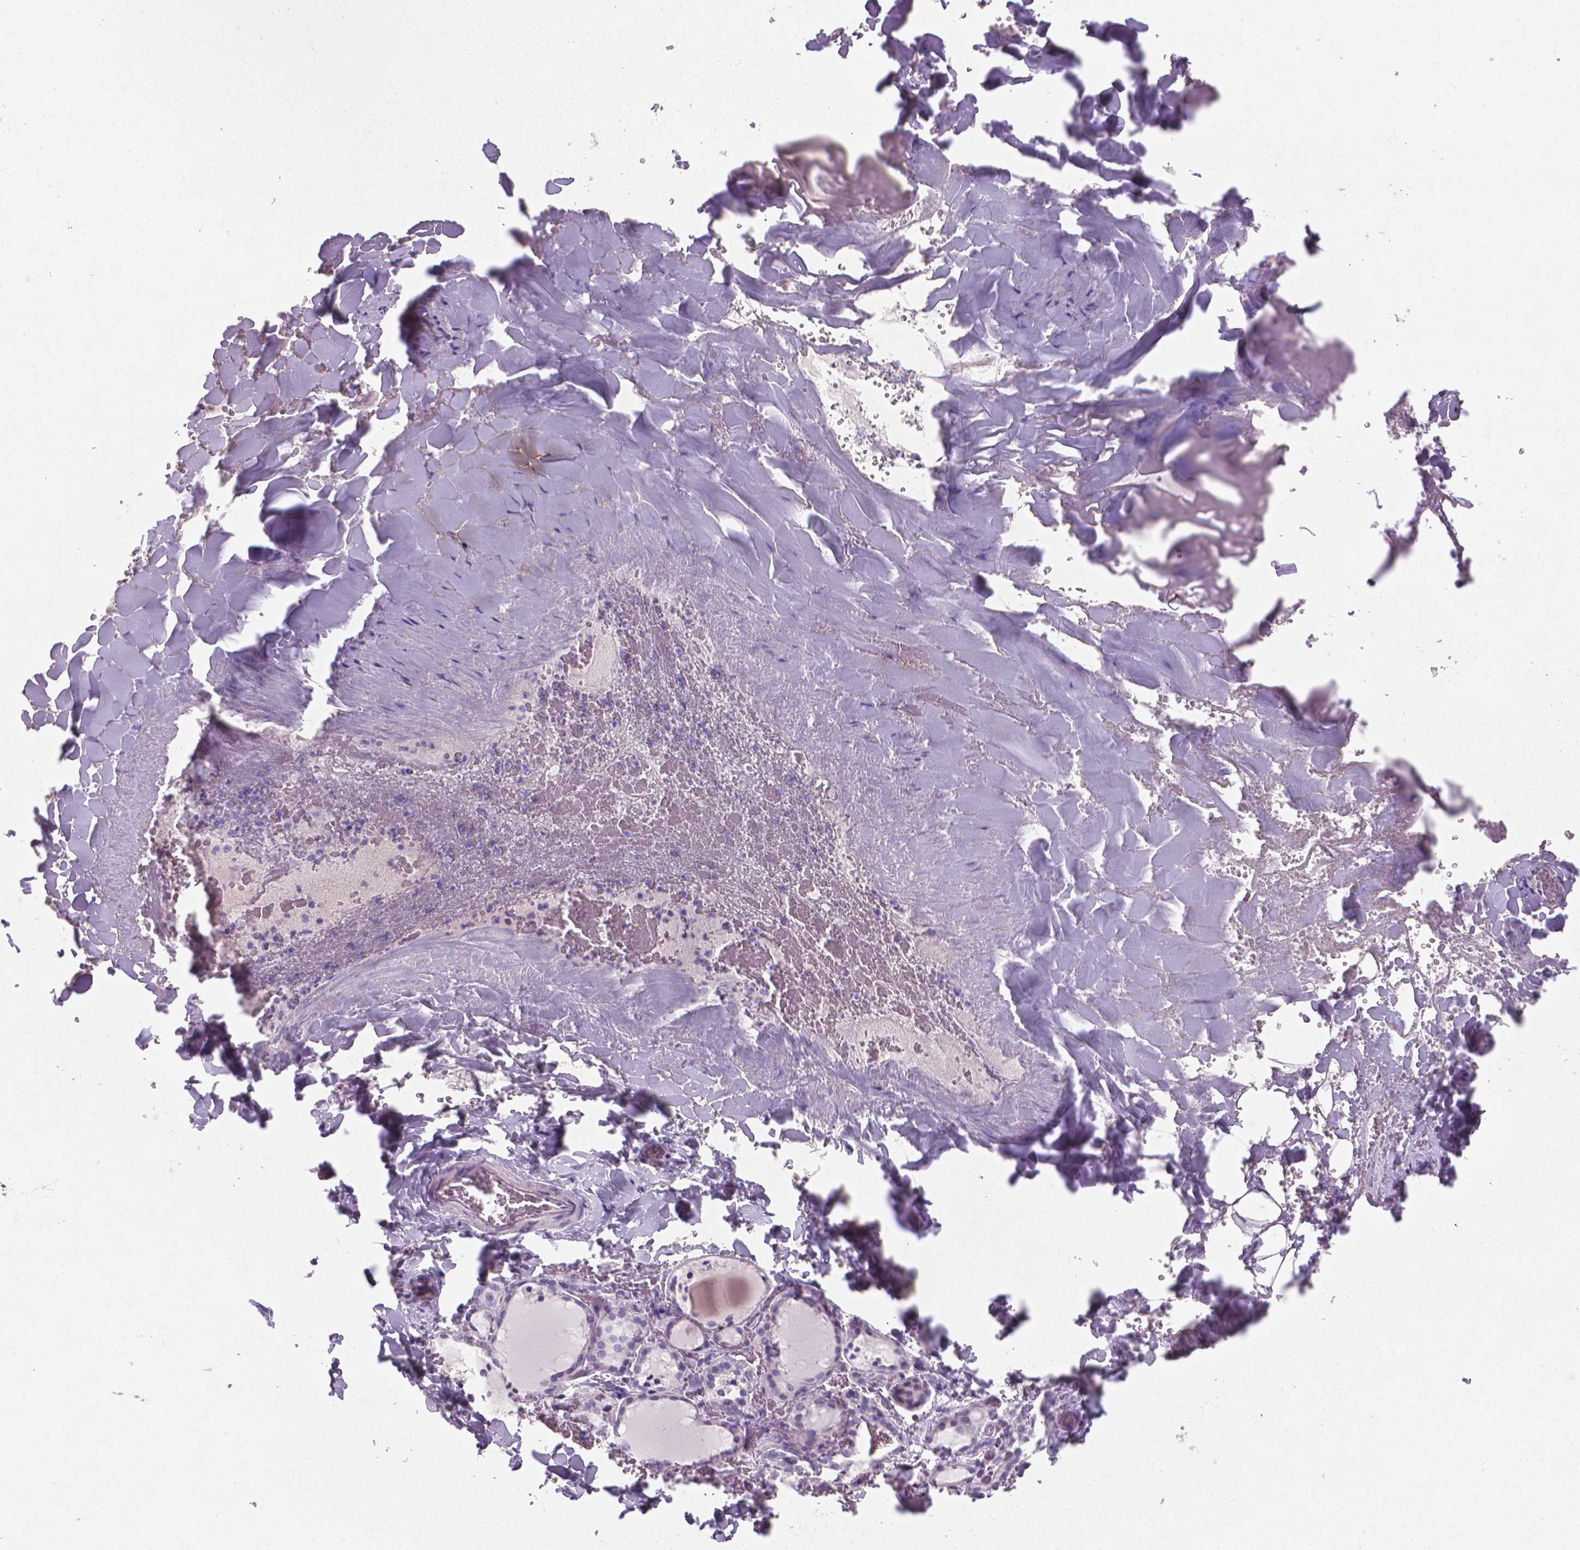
{"staining": {"intensity": "negative", "quantity": "none", "location": "none"}, "tissue": "thyroid gland", "cell_type": "Glandular cells", "image_type": "normal", "snomed": [{"axis": "morphology", "description": "Normal tissue, NOS"}, {"axis": "topography", "description": "Thyroid gland"}], "caption": "DAB immunohistochemical staining of normal thyroid gland shows no significant staining in glandular cells. (Brightfield microscopy of DAB (3,3'-diaminobenzidine) IHC at high magnification).", "gene": "XPNPEP2", "patient": {"sex": "female", "age": 22}}